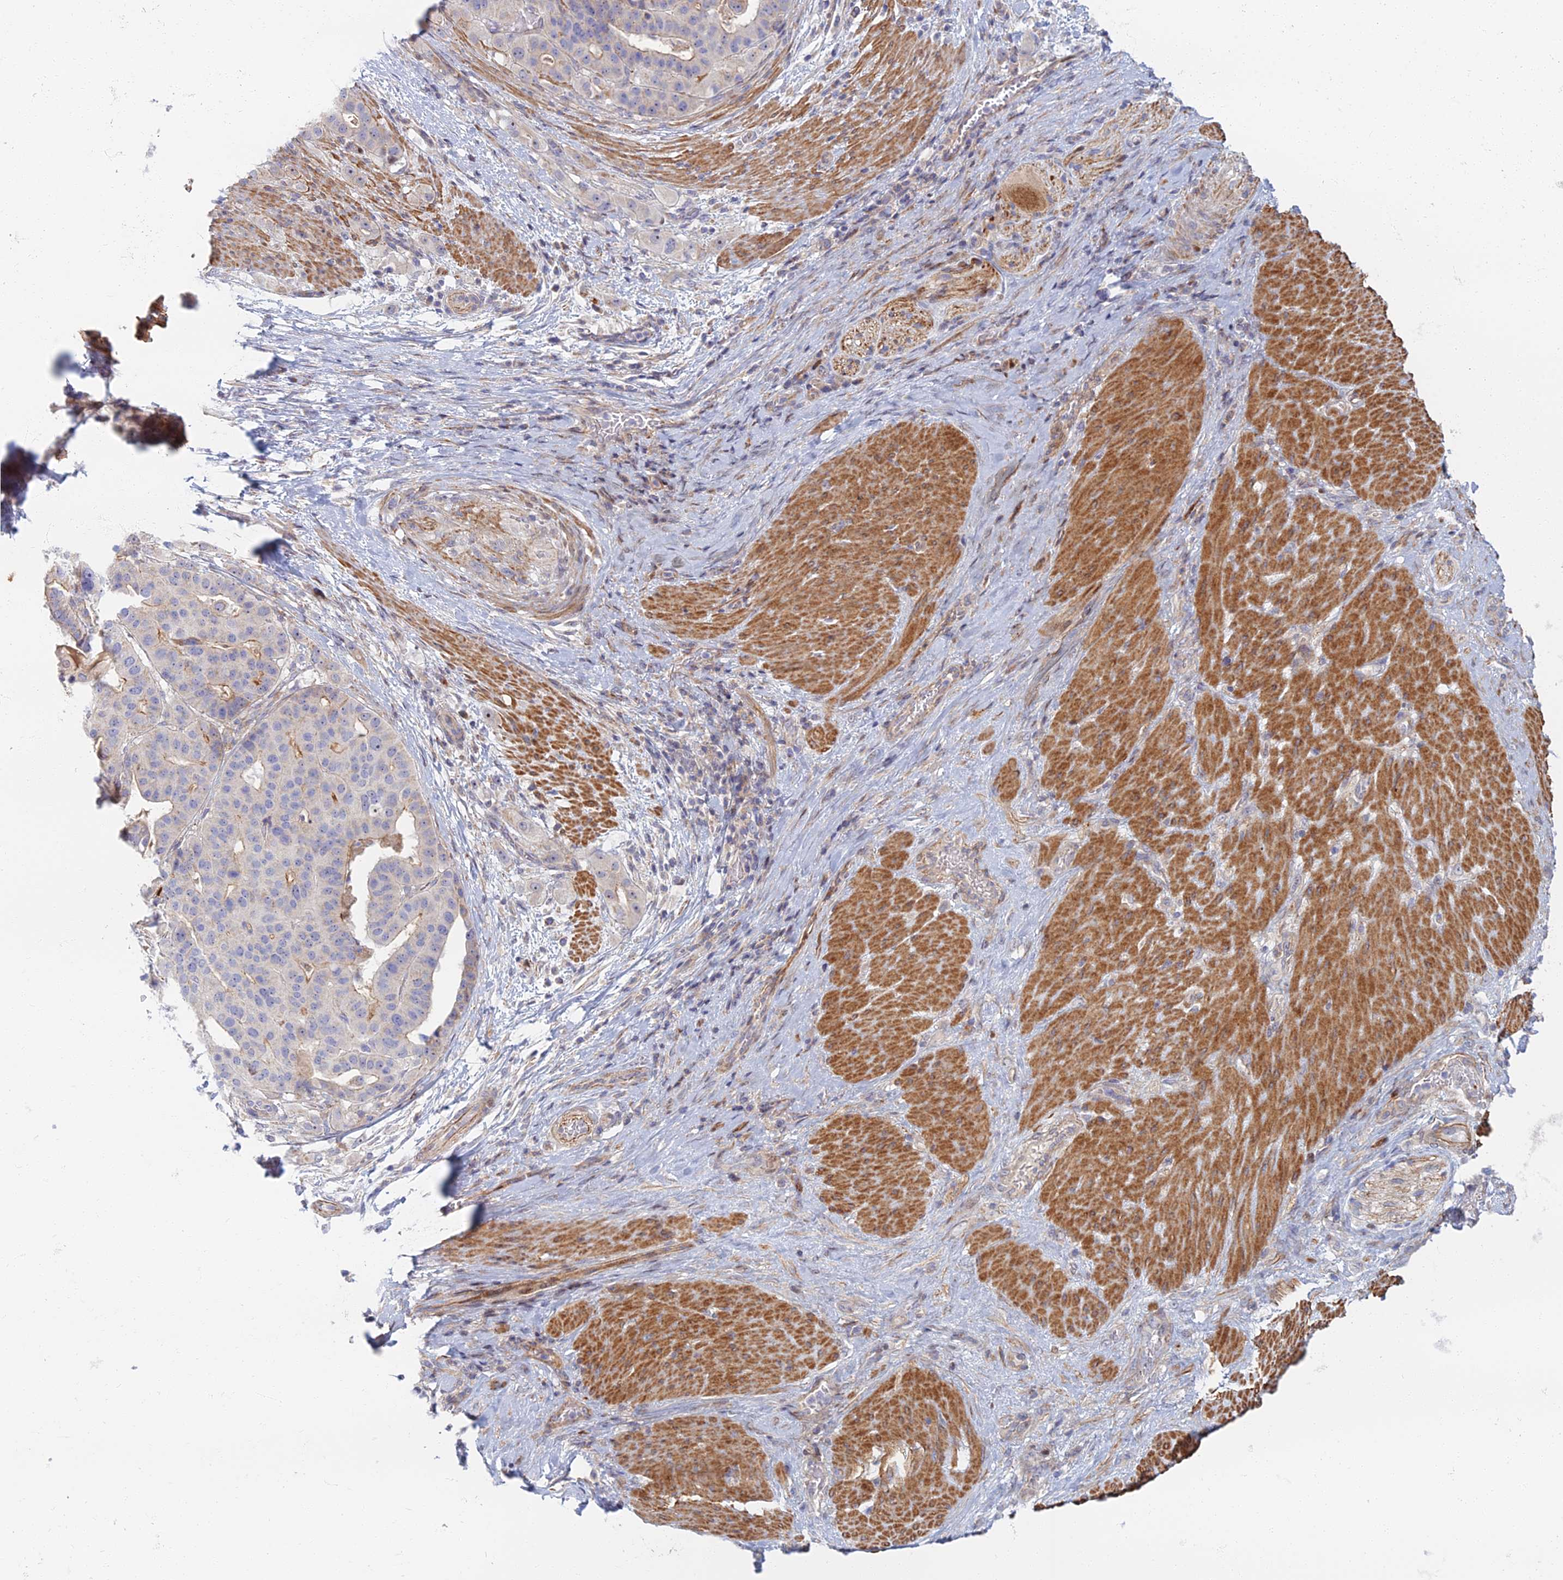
{"staining": {"intensity": "weak", "quantity": "<25%", "location": "cytoplasmic/membranous"}, "tissue": "stomach cancer", "cell_type": "Tumor cells", "image_type": "cancer", "snomed": [{"axis": "morphology", "description": "Adenocarcinoma, NOS"}, {"axis": "topography", "description": "Stomach"}], "caption": "Image shows no significant protein positivity in tumor cells of stomach cancer (adenocarcinoma).", "gene": "C15orf40", "patient": {"sex": "male", "age": 48}}